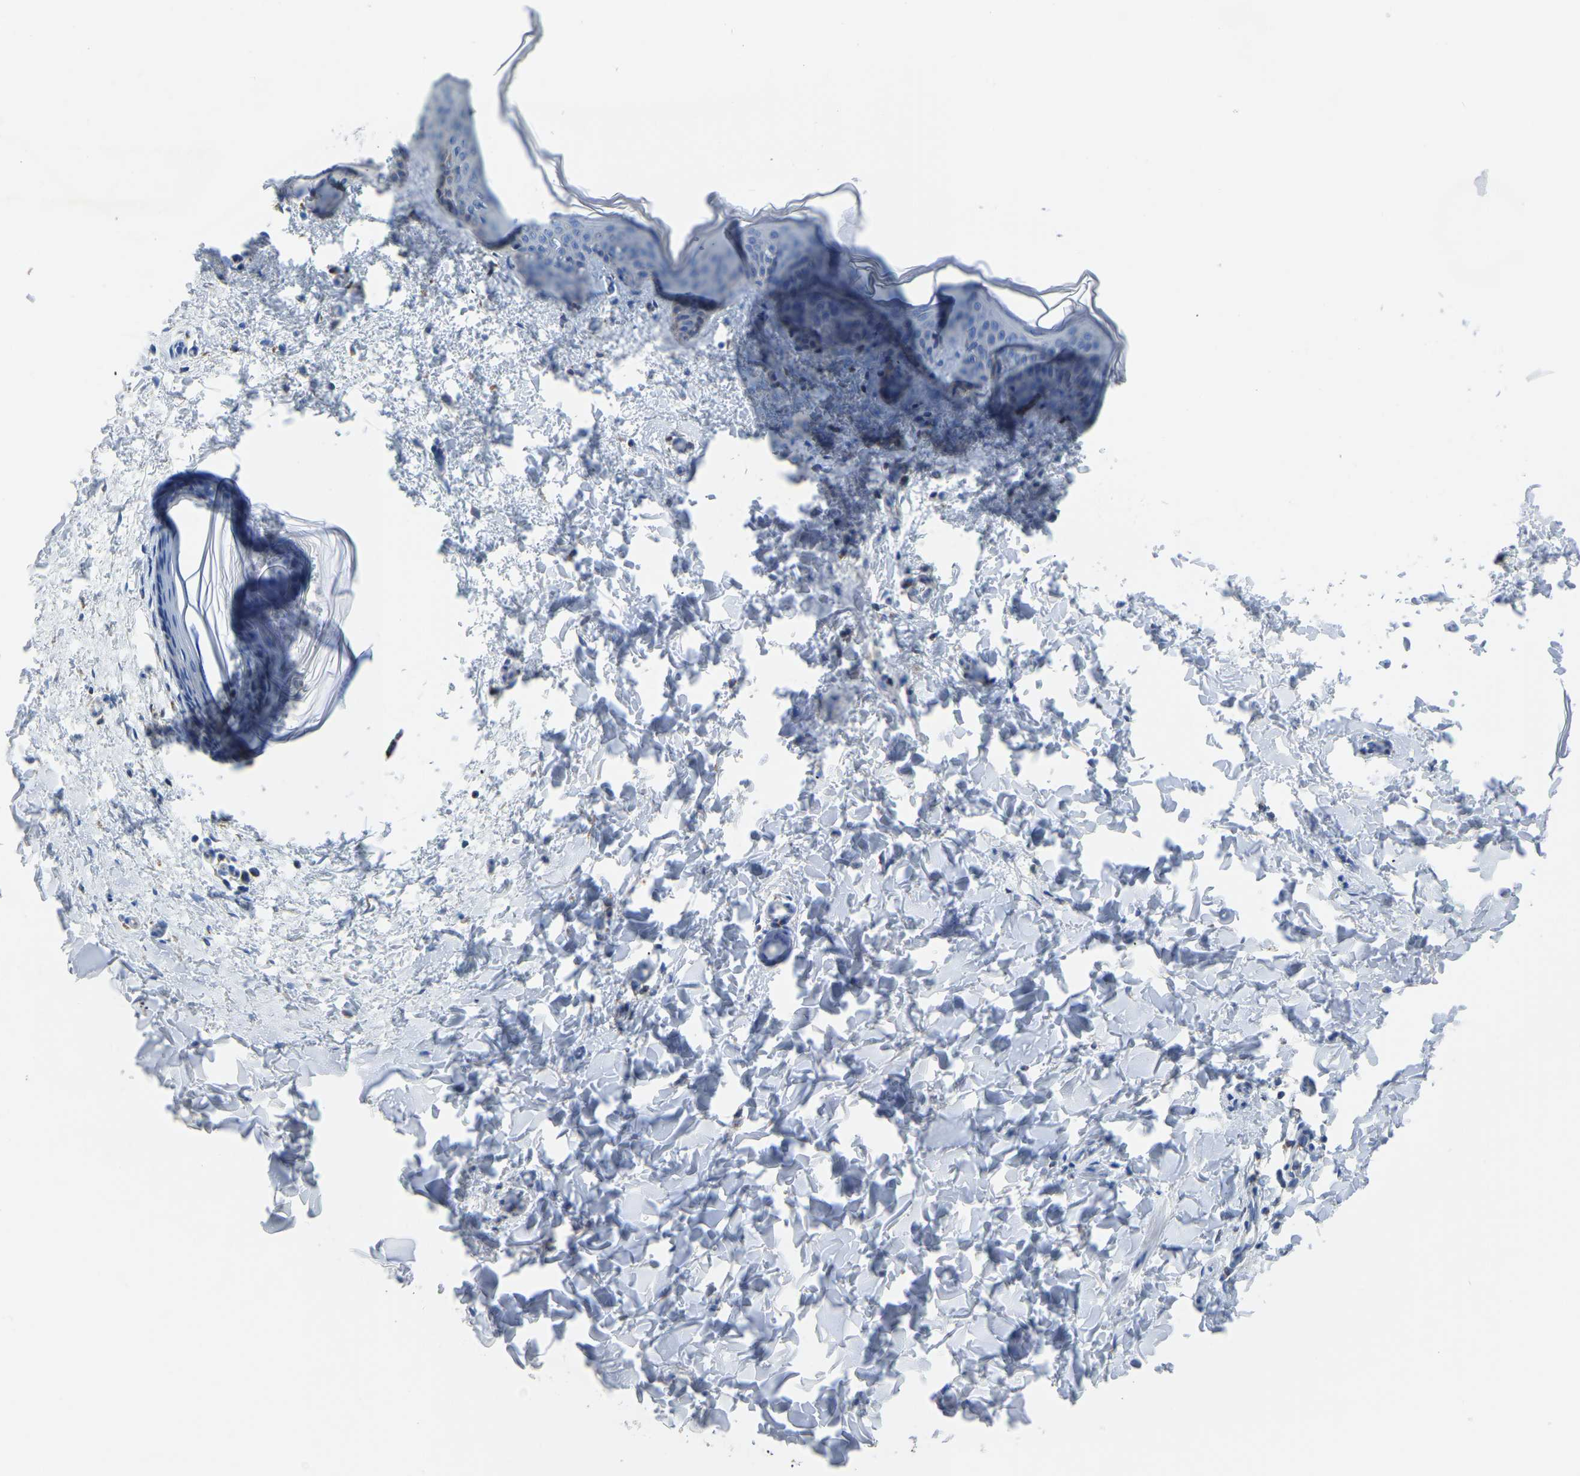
{"staining": {"intensity": "negative", "quantity": "none", "location": "none"}, "tissue": "skin", "cell_type": "Fibroblasts", "image_type": "normal", "snomed": [{"axis": "morphology", "description": "Normal tissue, NOS"}, {"axis": "topography", "description": "Skin"}], "caption": "Skin stained for a protein using immunohistochemistry (IHC) exhibits no expression fibroblasts.", "gene": "ETFA", "patient": {"sex": "female", "age": 17}}